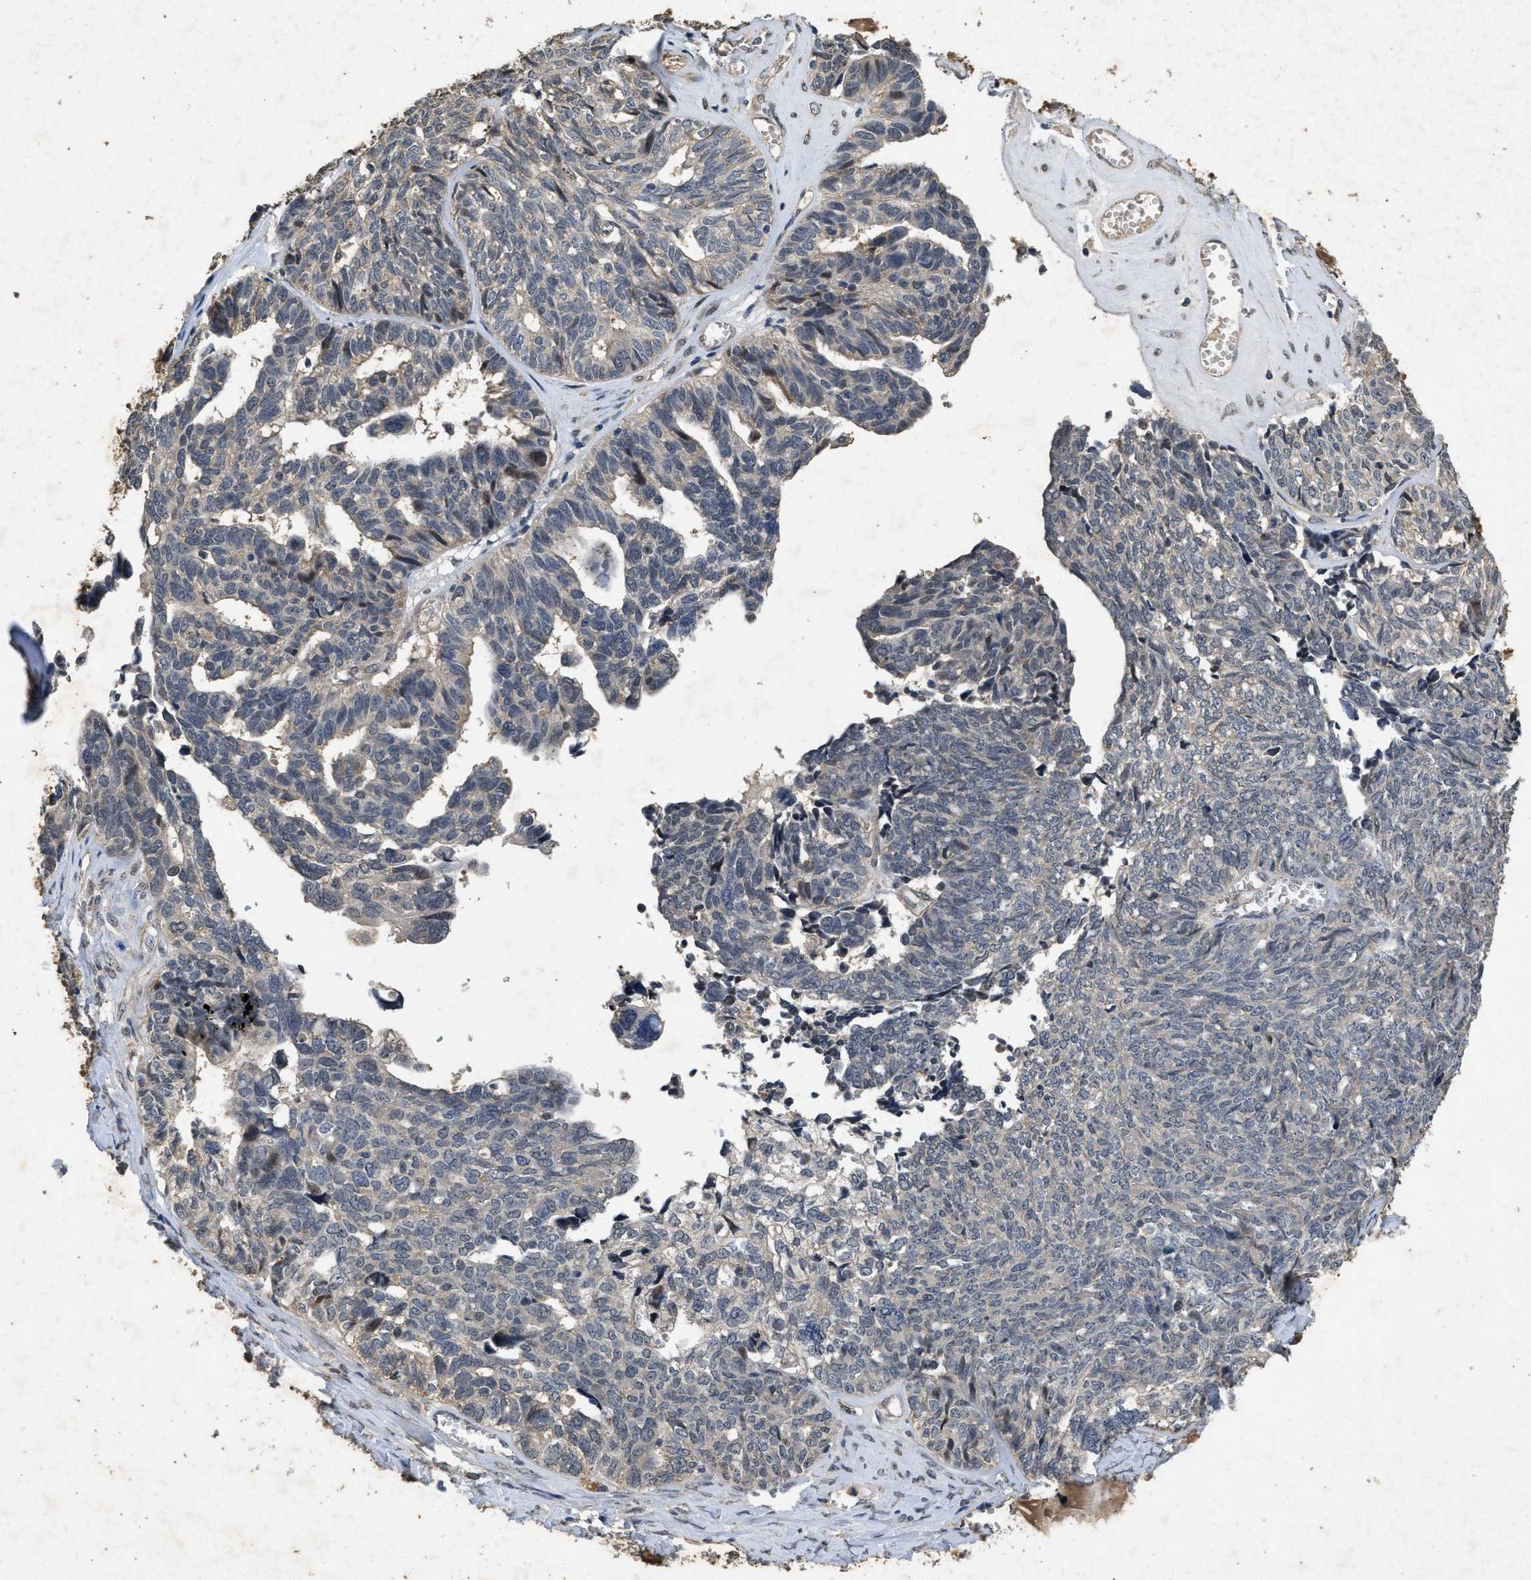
{"staining": {"intensity": "moderate", "quantity": "<25%", "location": "nuclear"}, "tissue": "ovarian cancer", "cell_type": "Tumor cells", "image_type": "cancer", "snomed": [{"axis": "morphology", "description": "Cystadenocarcinoma, serous, NOS"}, {"axis": "topography", "description": "Ovary"}], "caption": "IHC (DAB (3,3'-diaminobenzidine)) staining of ovarian cancer (serous cystadenocarcinoma) exhibits moderate nuclear protein staining in about <25% of tumor cells.", "gene": "PAPOLG", "patient": {"sex": "female", "age": 79}}